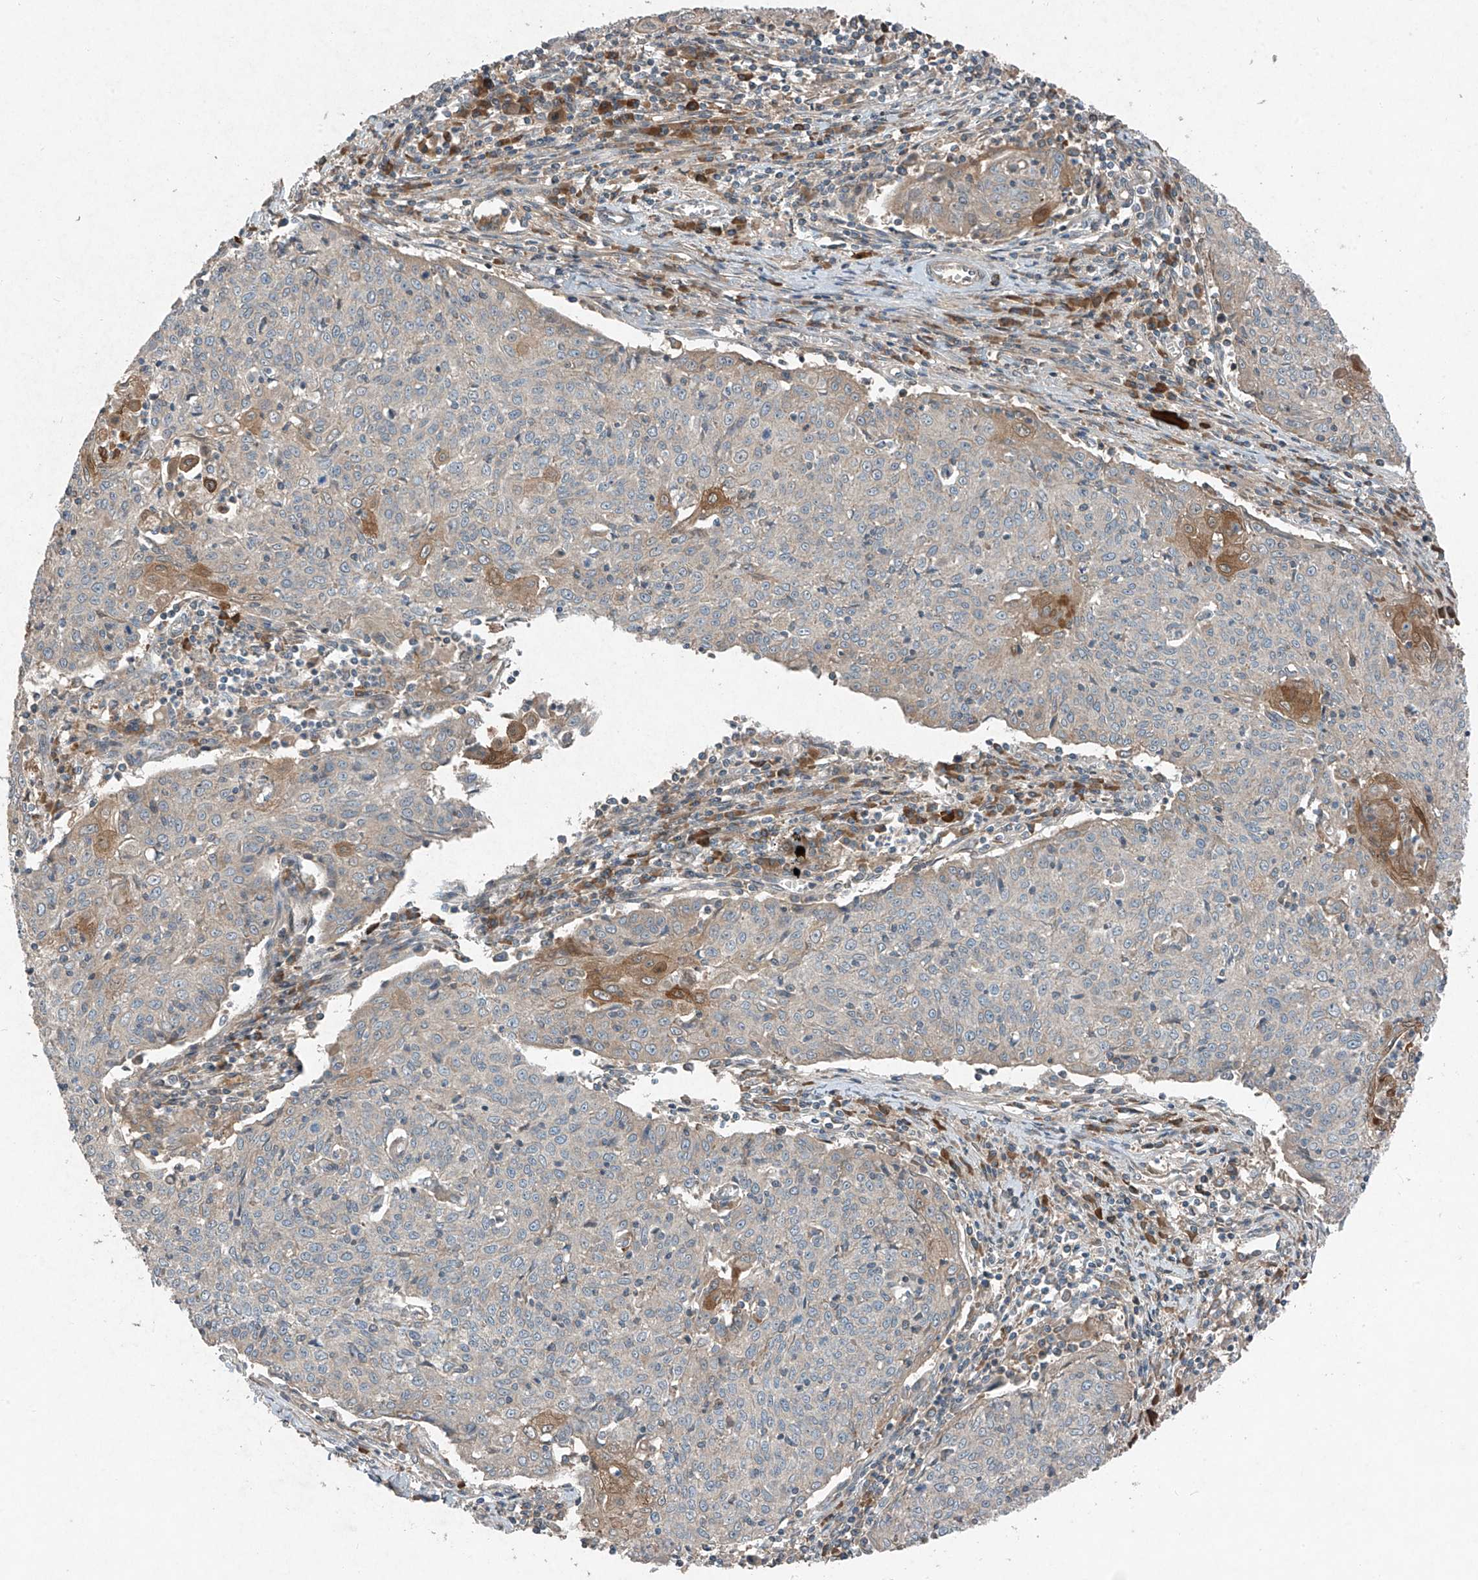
{"staining": {"intensity": "moderate", "quantity": "<25%", "location": "cytoplasmic/membranous"}, "tissue": "cervical cancer", "cell_type": "Tumor cells", "image_type": "cancer", "snomed": [{"axis": "morphology", "description": "Squamous cell carcinoma, NOS"}, {"axis": "topography", "description": "Cervix"}], "caption": "The histopathology image reveals immunohistochemical staining of squamous cell carcinoma (cervical). There is moderate cytoplasmic/membranous positivity is seen in about <25% of tumor cells.", "gene": "FOXRED2", "patient": {"sex": "female", "age": 48}}